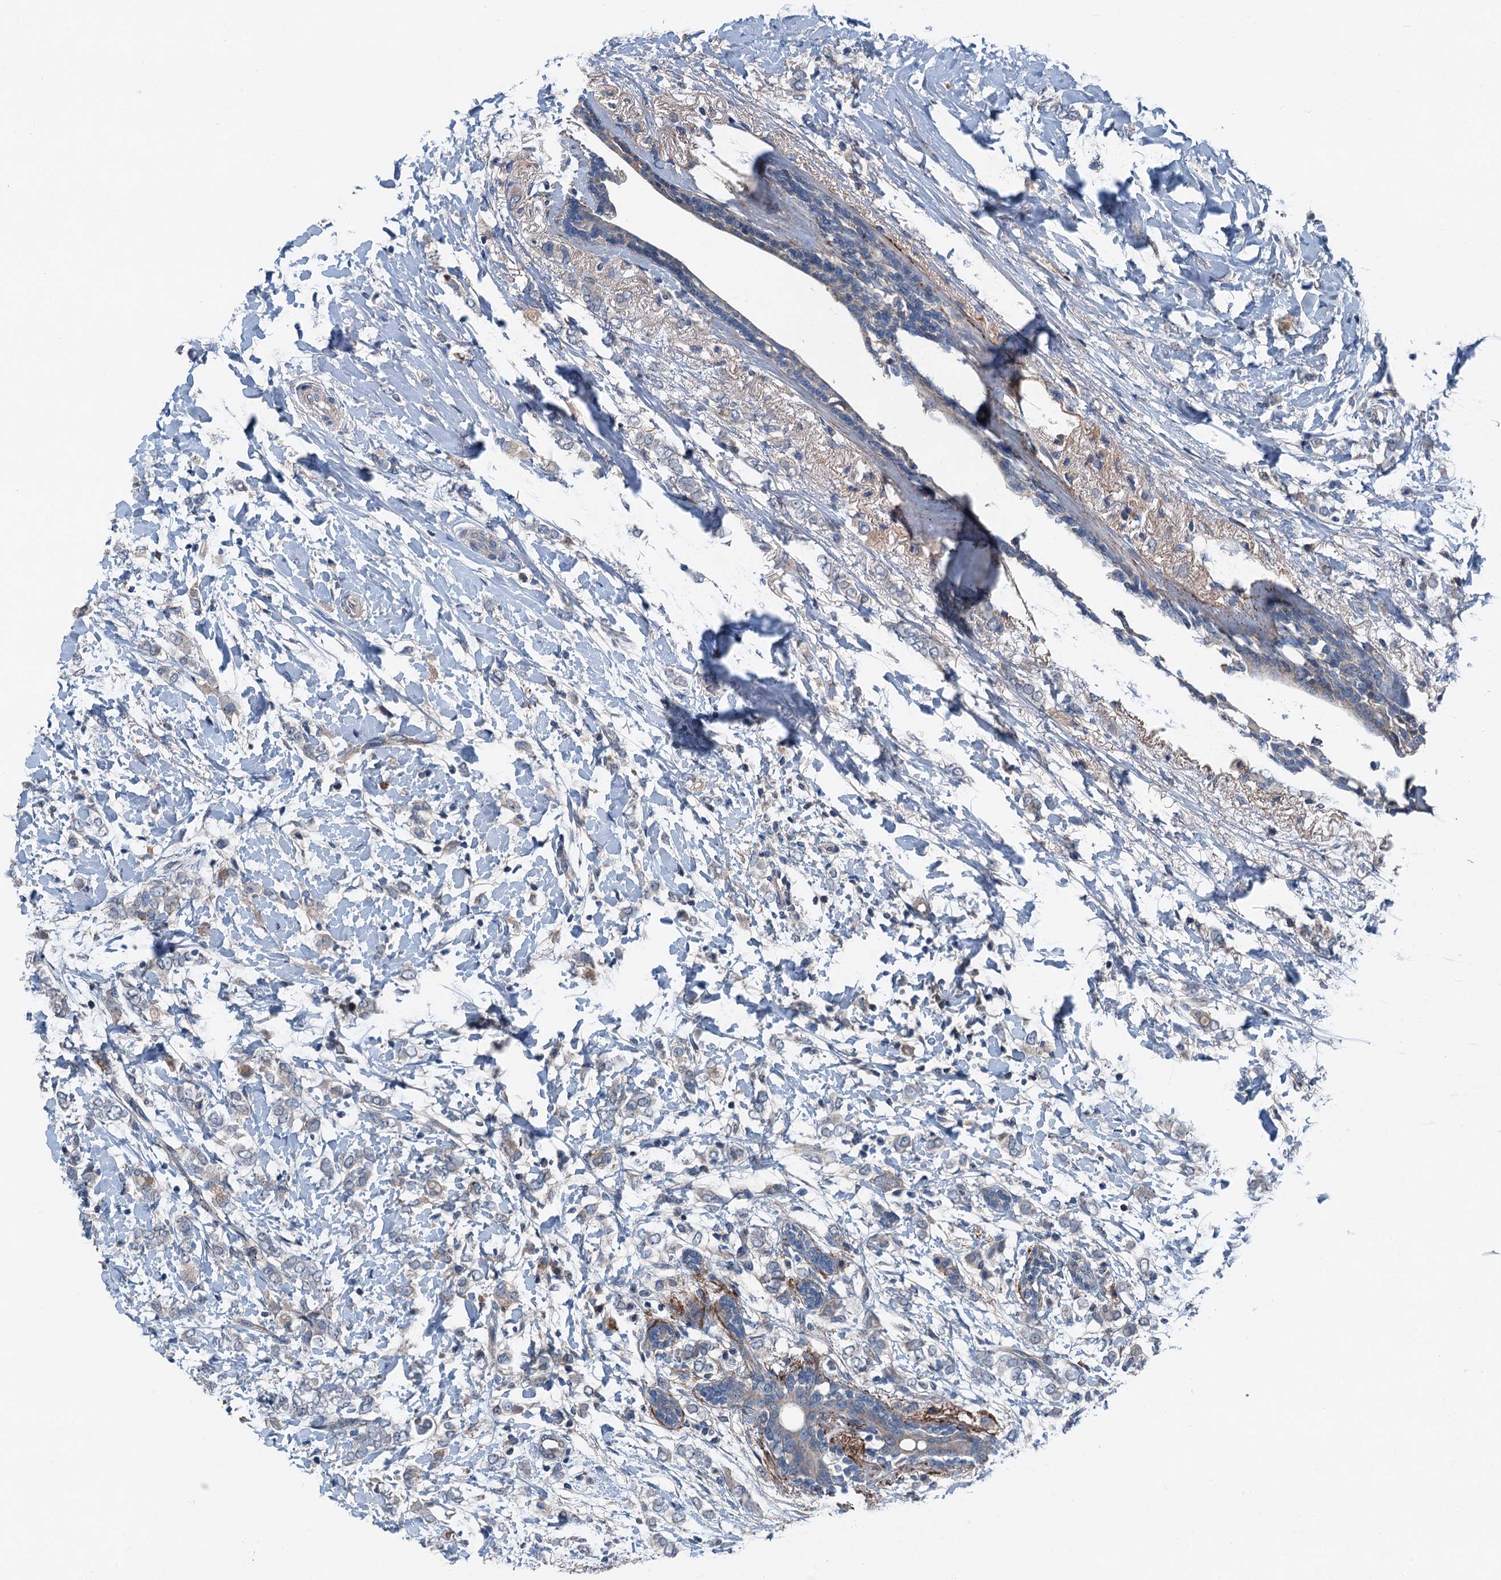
{"staining": {"intensity": "negative", "quantity": "none", "location": "none"}, "tissue": "breast cancer", "cell_type": "Tumor cells", "image_type": "cancer", "snomed": [{"axis": "morphology", "description": "Normal tissue, NOS"}, {"axis": "morphology", "description": "Lobular carcinoma"}, {"axis": "topography", "description": "Breast"}], "caption": "An immunohistochemistry (IHC) image of breast cancer (lobular carcinoma) is shown. There is no staining in tumor cells of breast cancer (lobular carcinoma).", "gene": "SLC2A10", "patient": {"sex": "female", "age": 47}}